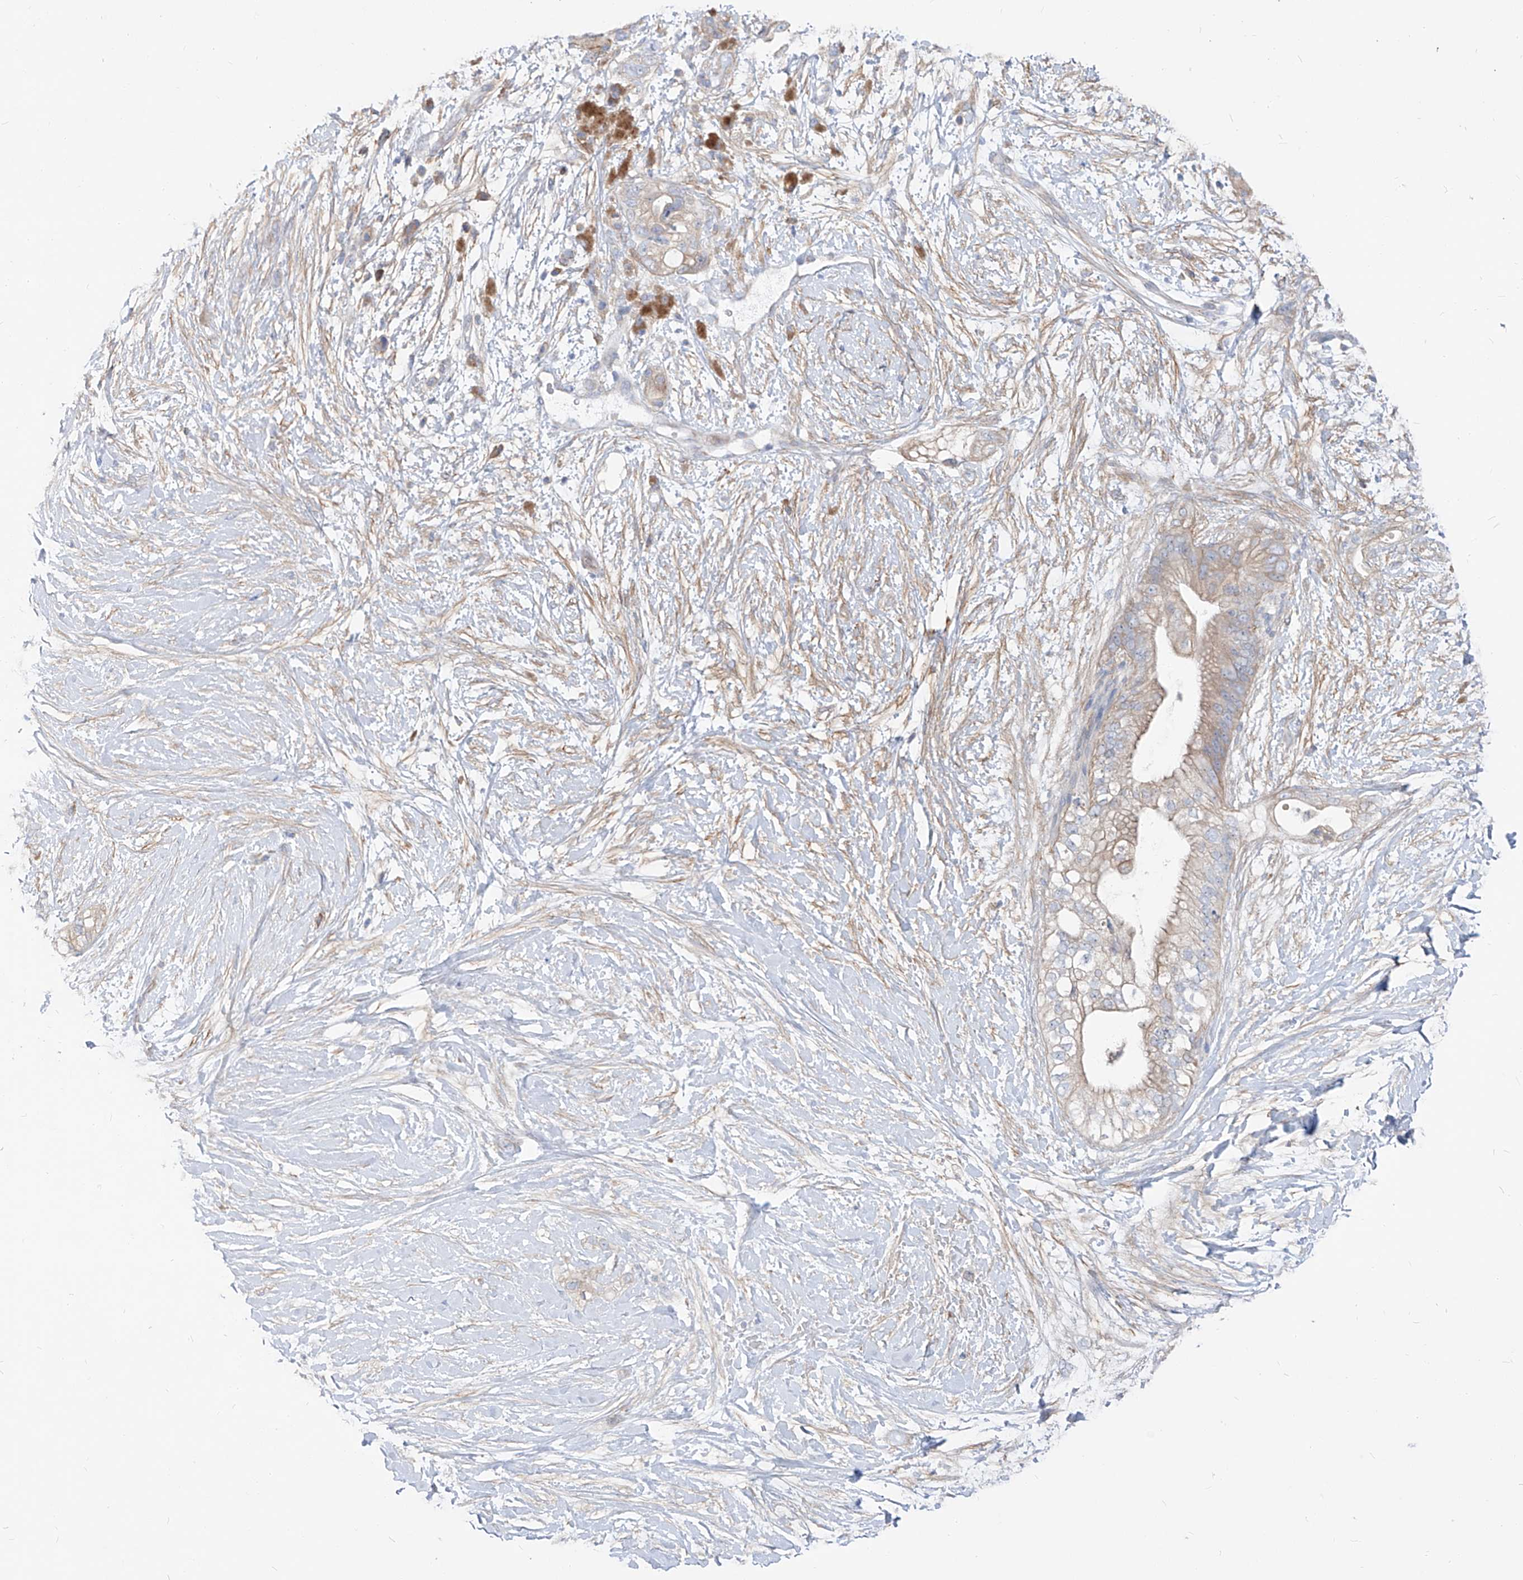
{"staining": {"intensity": "weak", "quantity": "25%-75%", "location": "cytoplasmic/membranous"}, "tissue": "pancreatic cancer", "cell_type": "Tumor cells", "image_type": "cancer", "snomed": [{"axis": "morphology", "description": "Adenocarcinoma, NOS"}, {"axis": "topography", "description": "Pancreas"}], "caption": "The image shows staining of adenocarcinoma (pancreatic), revealing weak cytoplasmic/membranous protein expression (brown color) within tumor cells.", "gene": "UFL1", "patient": {"sex": "male", "age": 53}}